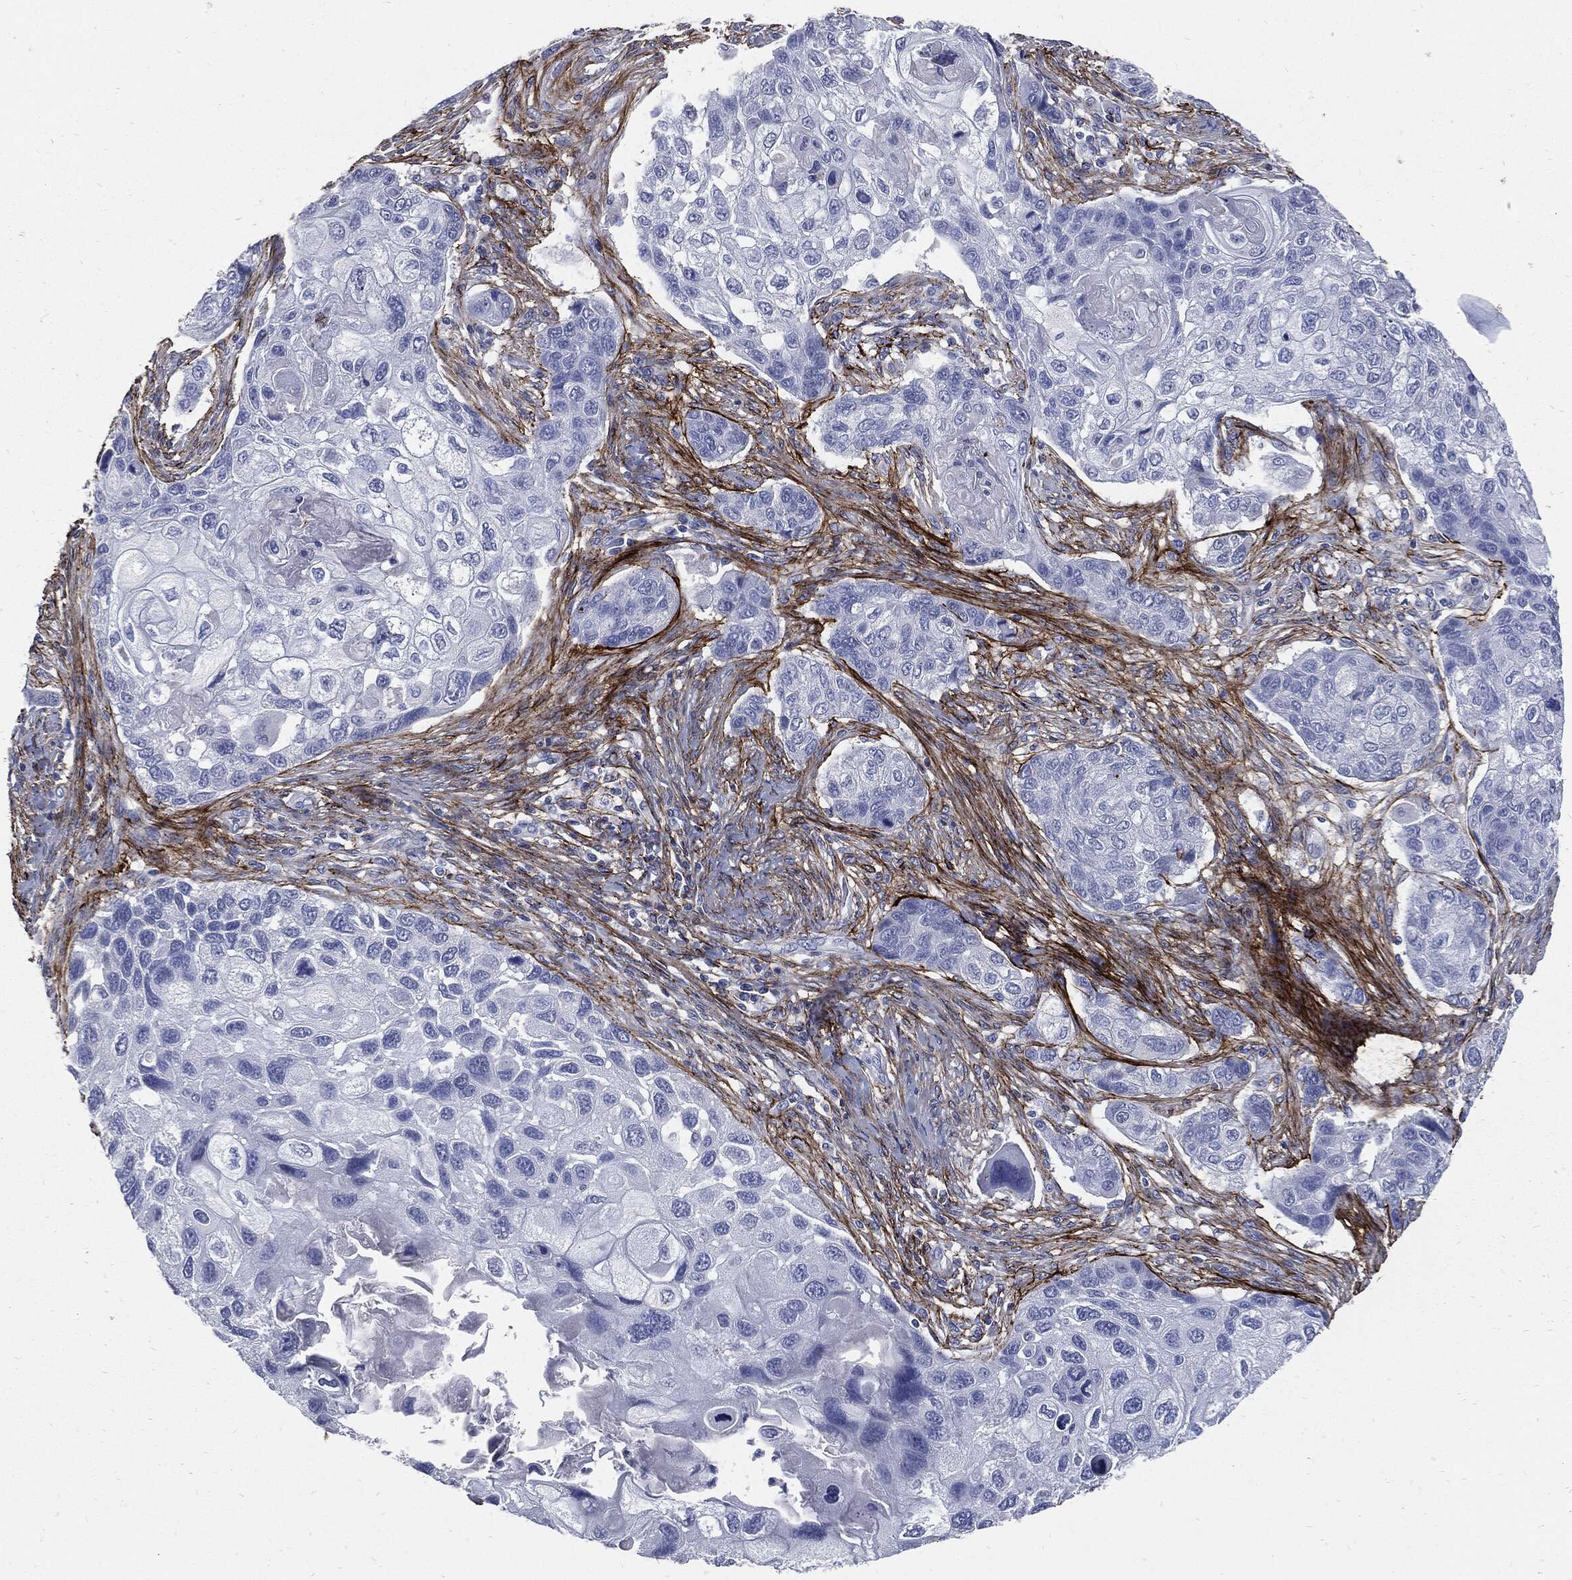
{"staining": {"intensity": "negative", "quantity": "none", "location": "none"}, "tissue": "lung cancer", "cell_type": "Tumor cells", "image_type": "cancer", "snomed": [{"axis": "morphology", "description": "Normal tissue, NOS"}, {"axis": "morphology", "description": "Squamous cell carcinoma, NOS"}, {"axis": "topography", "description": "Bronchus"}, {"axis": "topography", "description": "Lung"}], "caption": "Lung squamous cell carcinoma stained for a protein using immunohistochemistry reveals no positivity tumor cells.", "gene": "FBN1", "patient": {"sex": "male", "age": 69}}